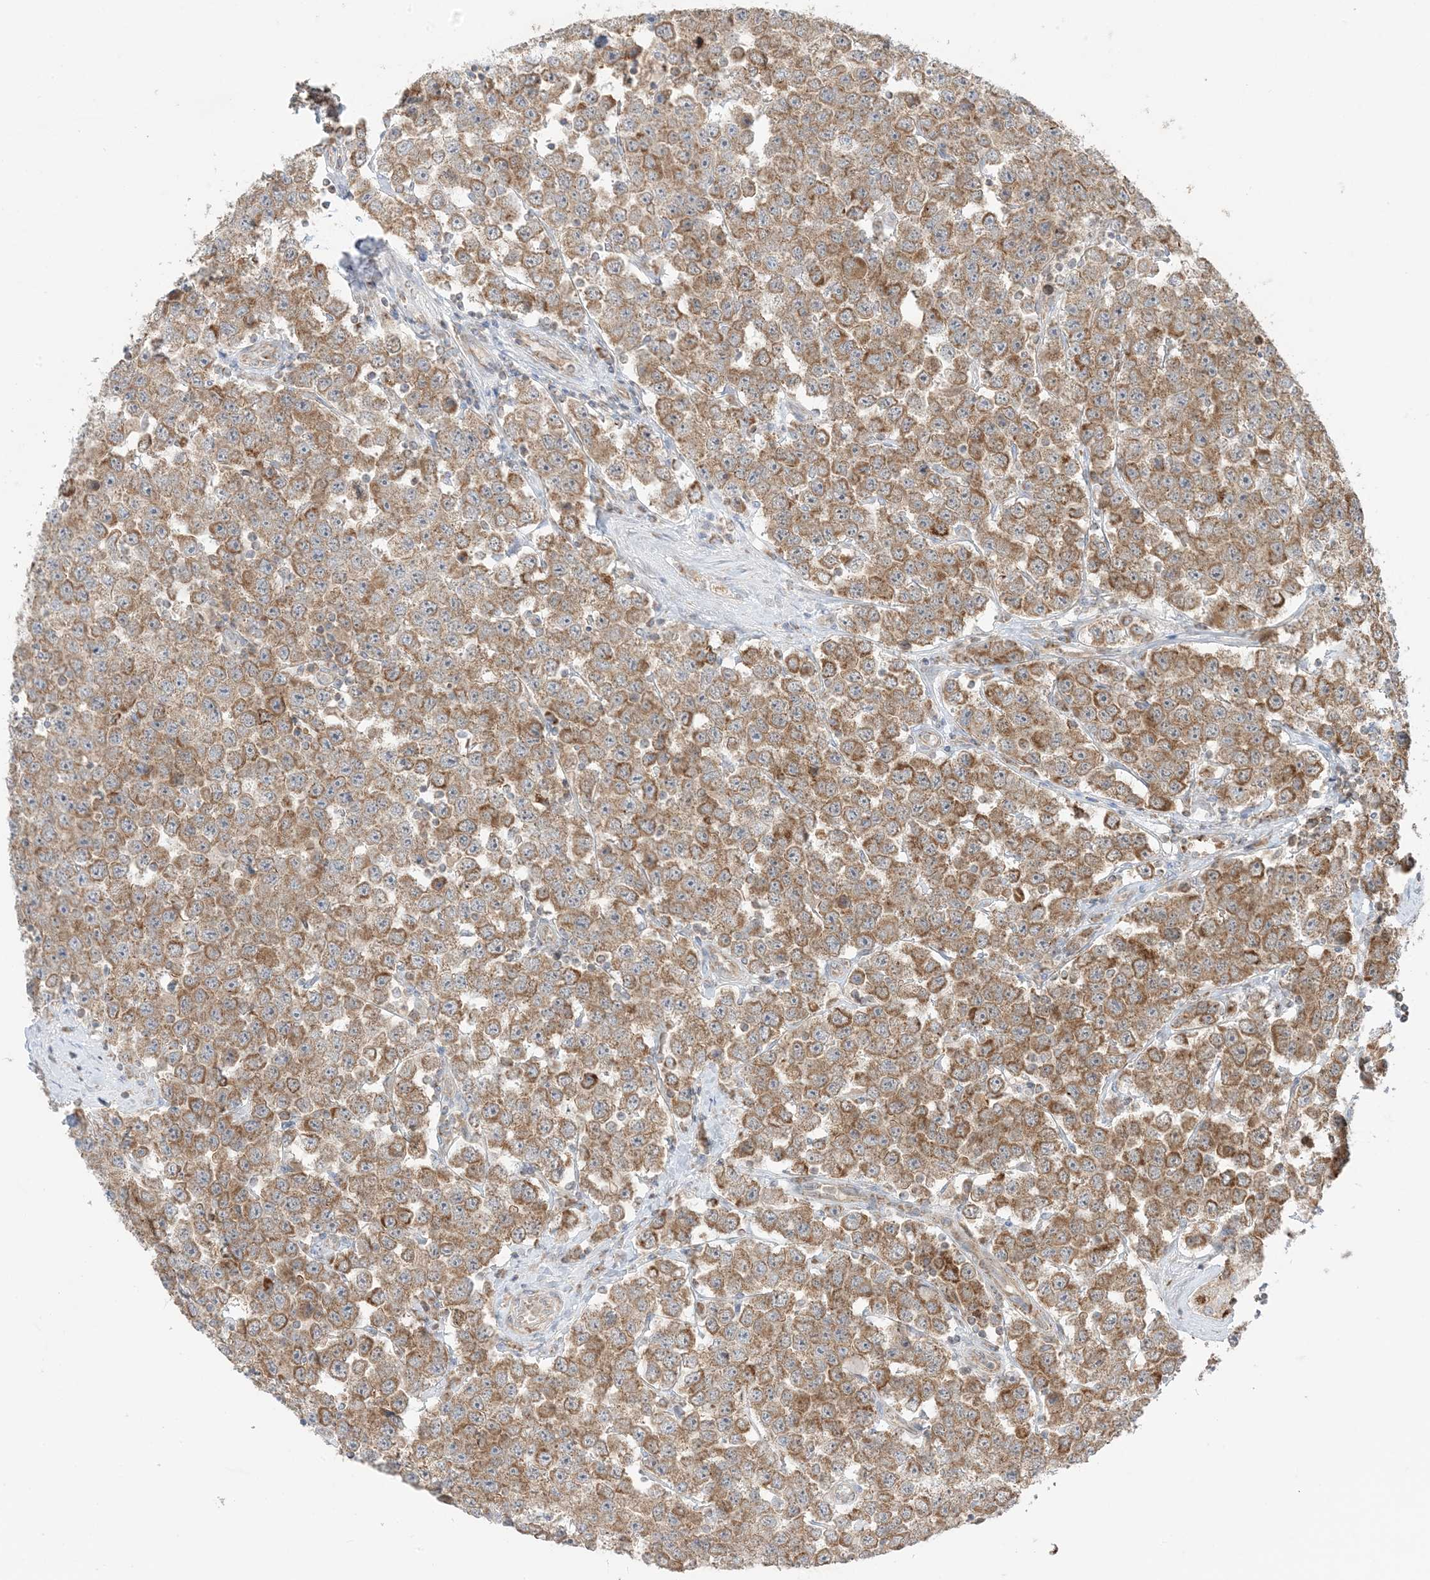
{"staining": {"intensity": "strong", "quantity": ">75%", "location": "cytoplasmic/membranous"}, "tissue": "testis cancer", "cell_type": "Tumor cells", "image_type": "cancer", "snomed": [{"axis": "morphology", "description": "Seminoma, NOS"}, {"axis": "topography", "description": "Testis"}], "caption": "A brown stain labels strong cytoplasmic/membranous staining of a protein in testis cancer (seminoma) tumor cells.", "gene": "N4BP3", "patient": {"sex": "male", "age": 28}}